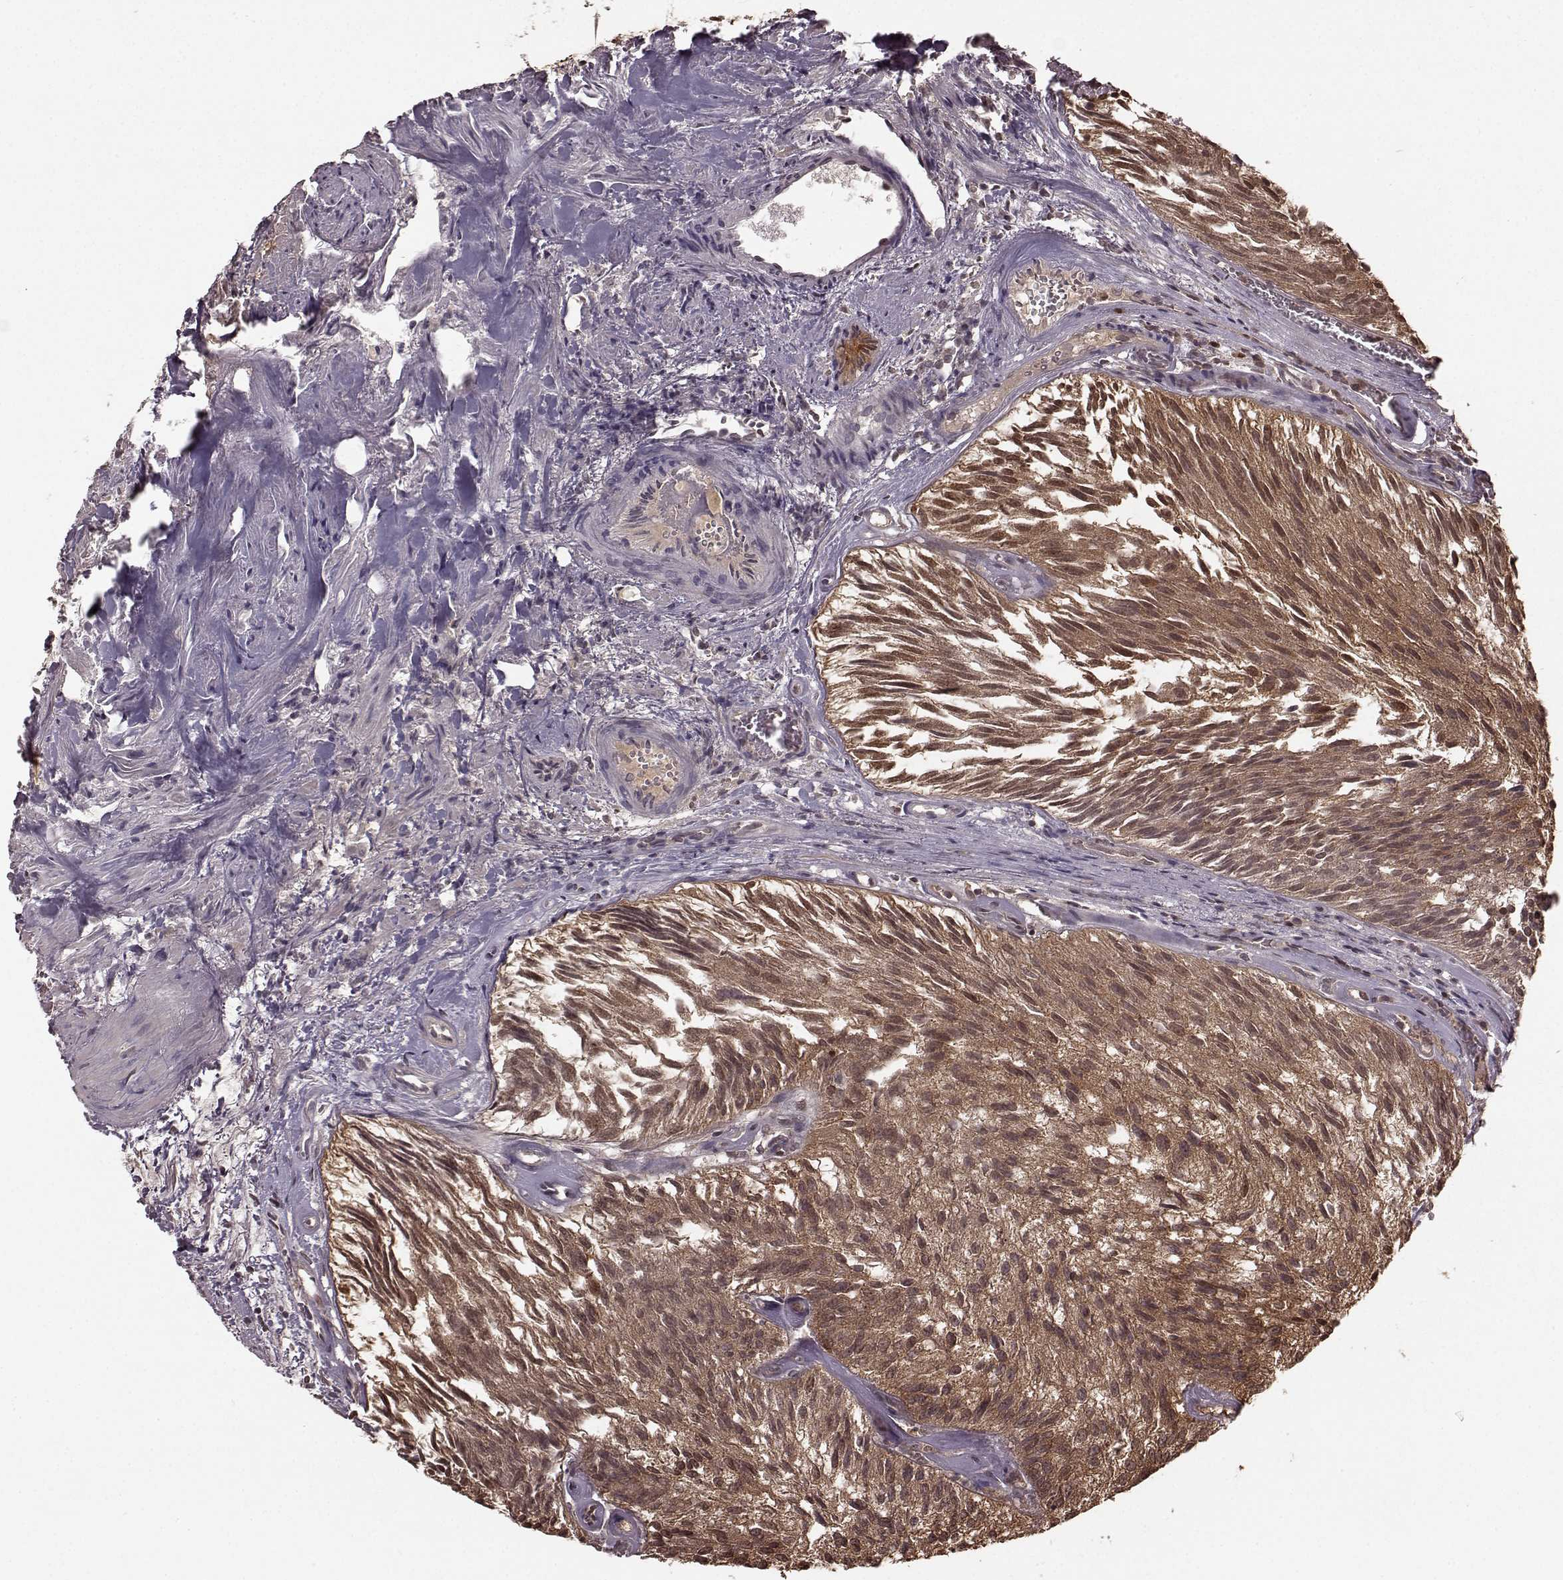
{"staining": {"intensity": "moderate", "quantity": ">75%", "location": "cytoplasmic/membranous,nuclear"}, "tissue": "urothelial cancer", "cell_type": "Tumor cells", "image_type": "cancer", "snomed": [{"axis": "morphology", "description": "Urothelial carcinoma, Low grade"}, {"axis": "topography", "description": "Urinary bladder"}], "caption": "Approximately >75% of tumor cells in urothelial carcinoma (low-grade) demonstrate moderate cytoplasmic/membranous and nuclear protein staining as visualized by brown immunohistochemical staining.", "gene": "GSS", "patient": {"sex": "female", "age": 87}}